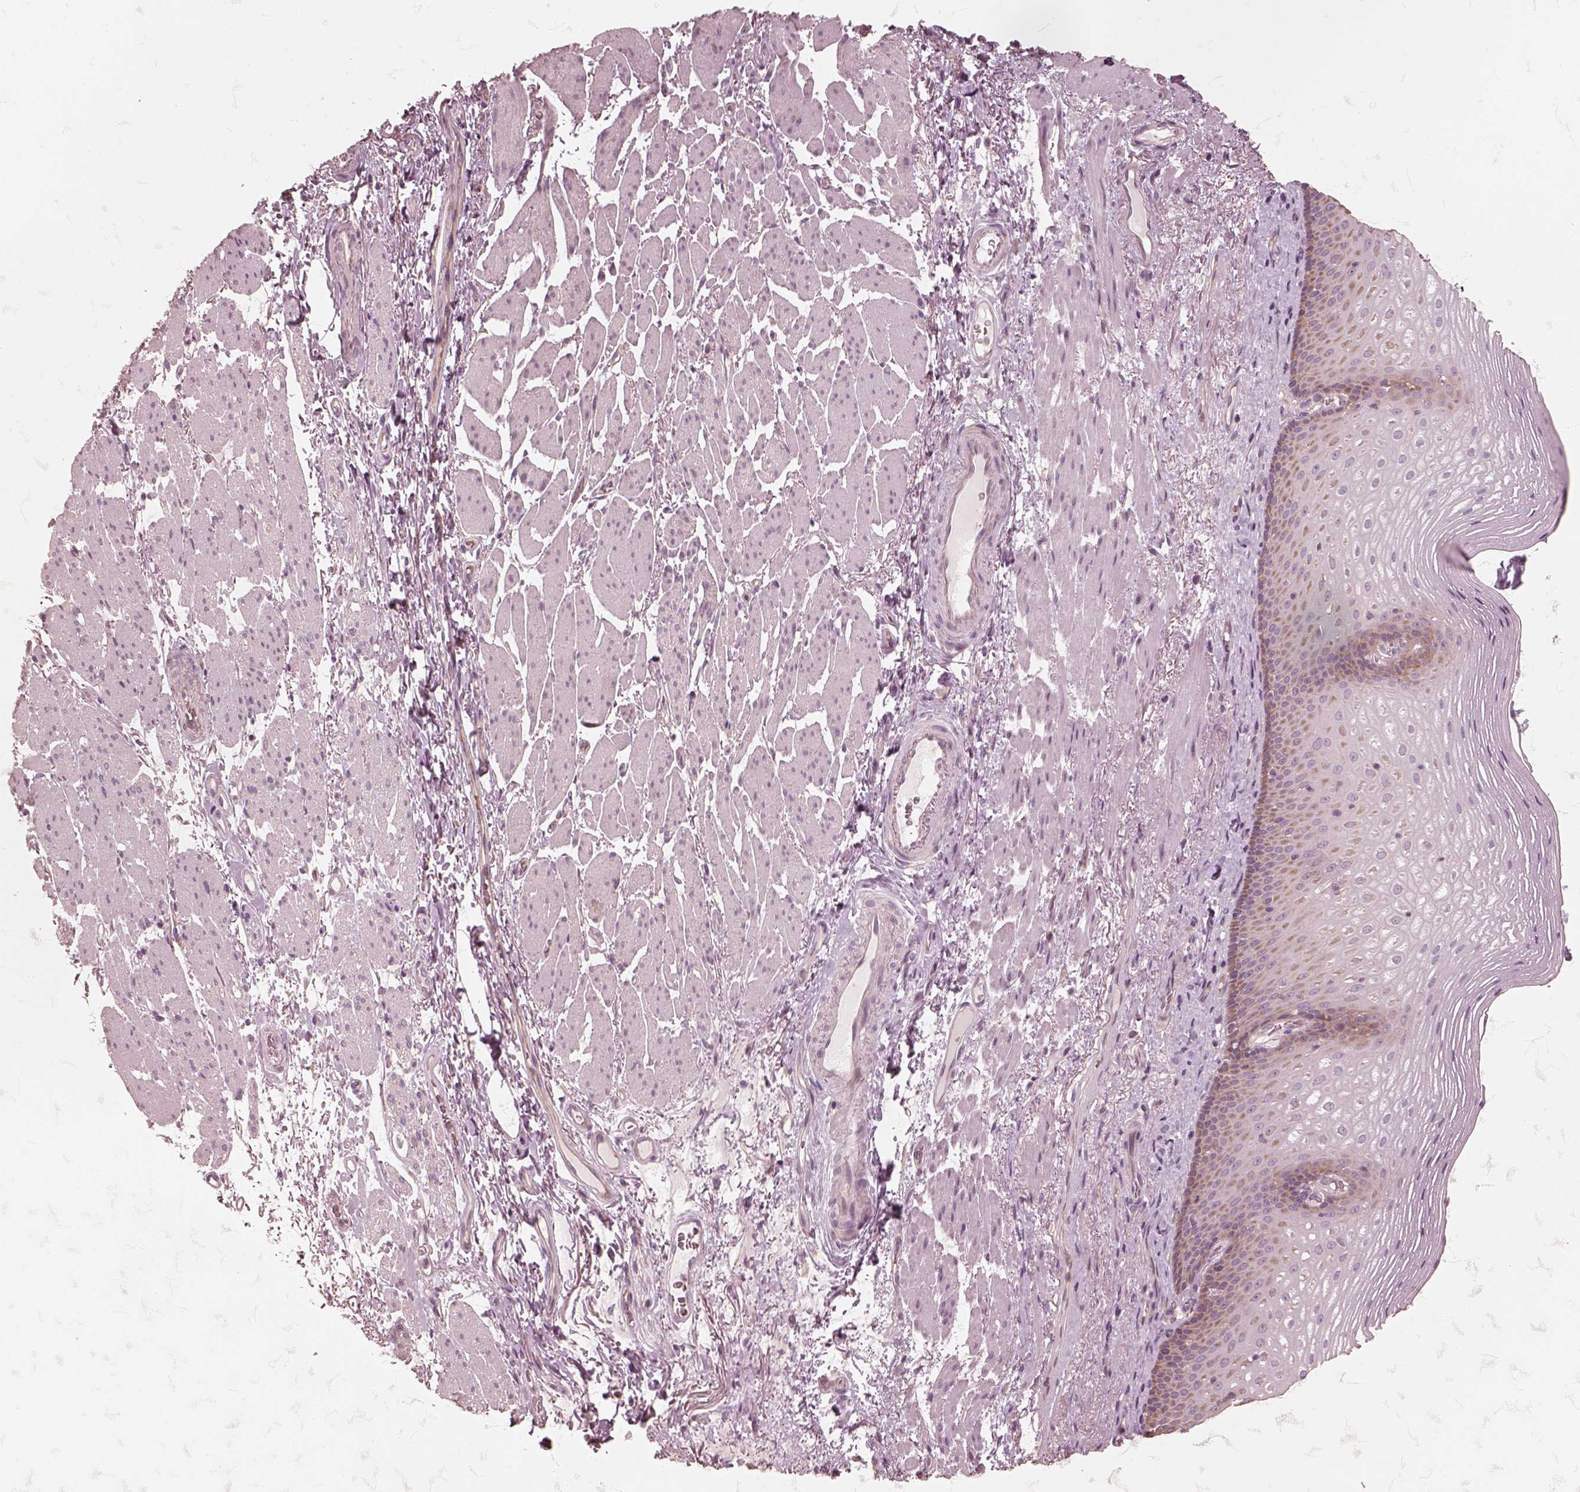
{"staining": {"intensity": "moderate", "quantity": "<25%", "location": "cytoplasmic/membranous"}, "tissue": "esophagus", "cell_type": "Squamous epithelial cells", "image_type": "normal", "snomed": [{"axis": "morphology", "description": "Normal tissue, NOS"}, {"axis": "topography", "description": "Esophagus"}], "caption": "DAB immunohistochemical staining of benign human esophagus displays moderate cytoplasmic/membranous protein staining in approximately <25% of squamous epithelial cells.", "gene": "CNOT2", "patient": {"sex": "male", "age": 76}}